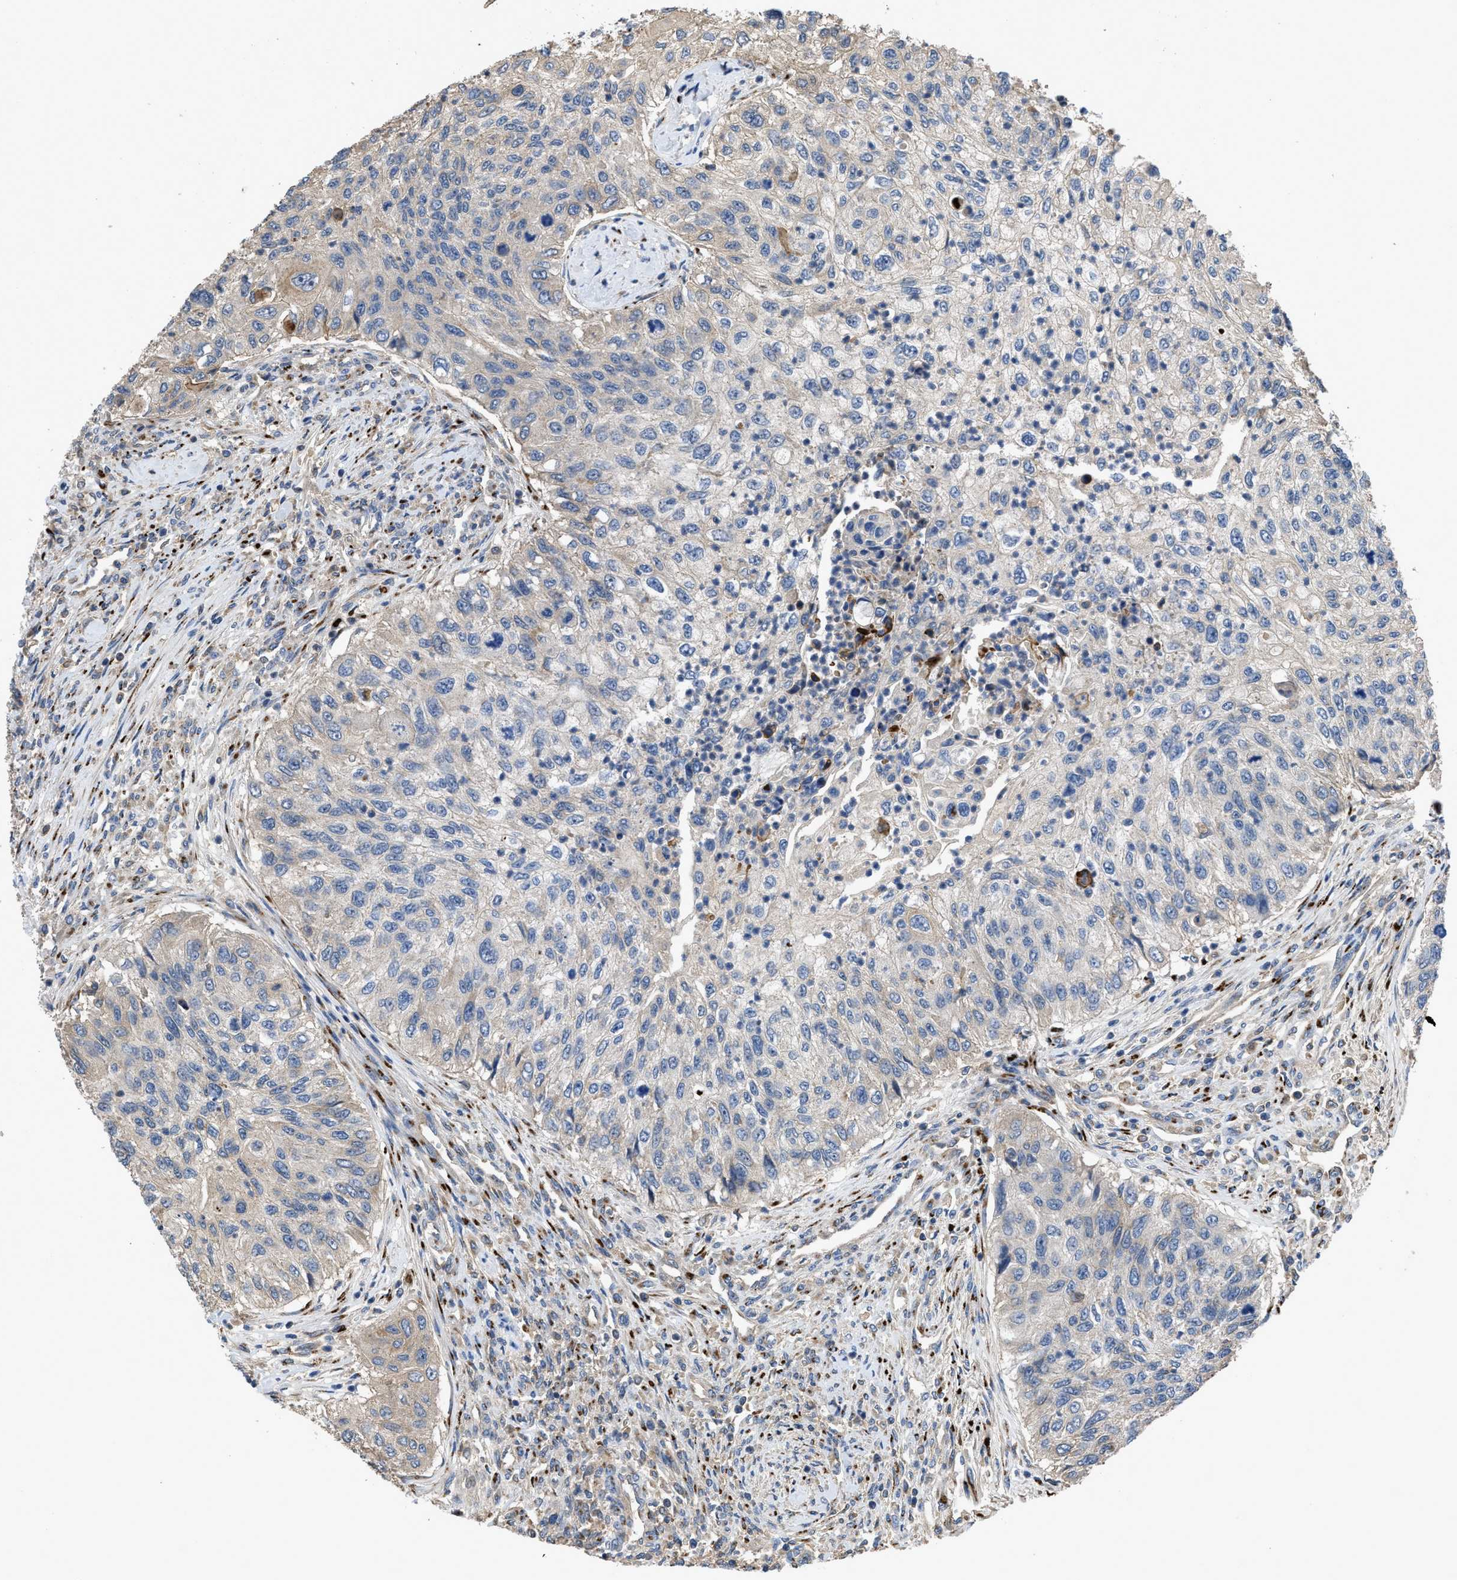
{"staining": {"intensity": "negative", "quantity": "none", "location": "none"}, "tissue": "urothelial cancer", "cell_type": "Tumor cells", "image_type": "cancer", "snomed": [{"axis": "morphology", "description": "Urothelial carcinoma, High grade"}, {"axis": "topography", "description": "Urinary bladder"}], "caption": "Human urothelial cancer stained for a protein using immunohistochemistry exhibits no positivity in tumor cells.", "gene": "SIK2", "patient": {"sex": "female", "age": 60}}